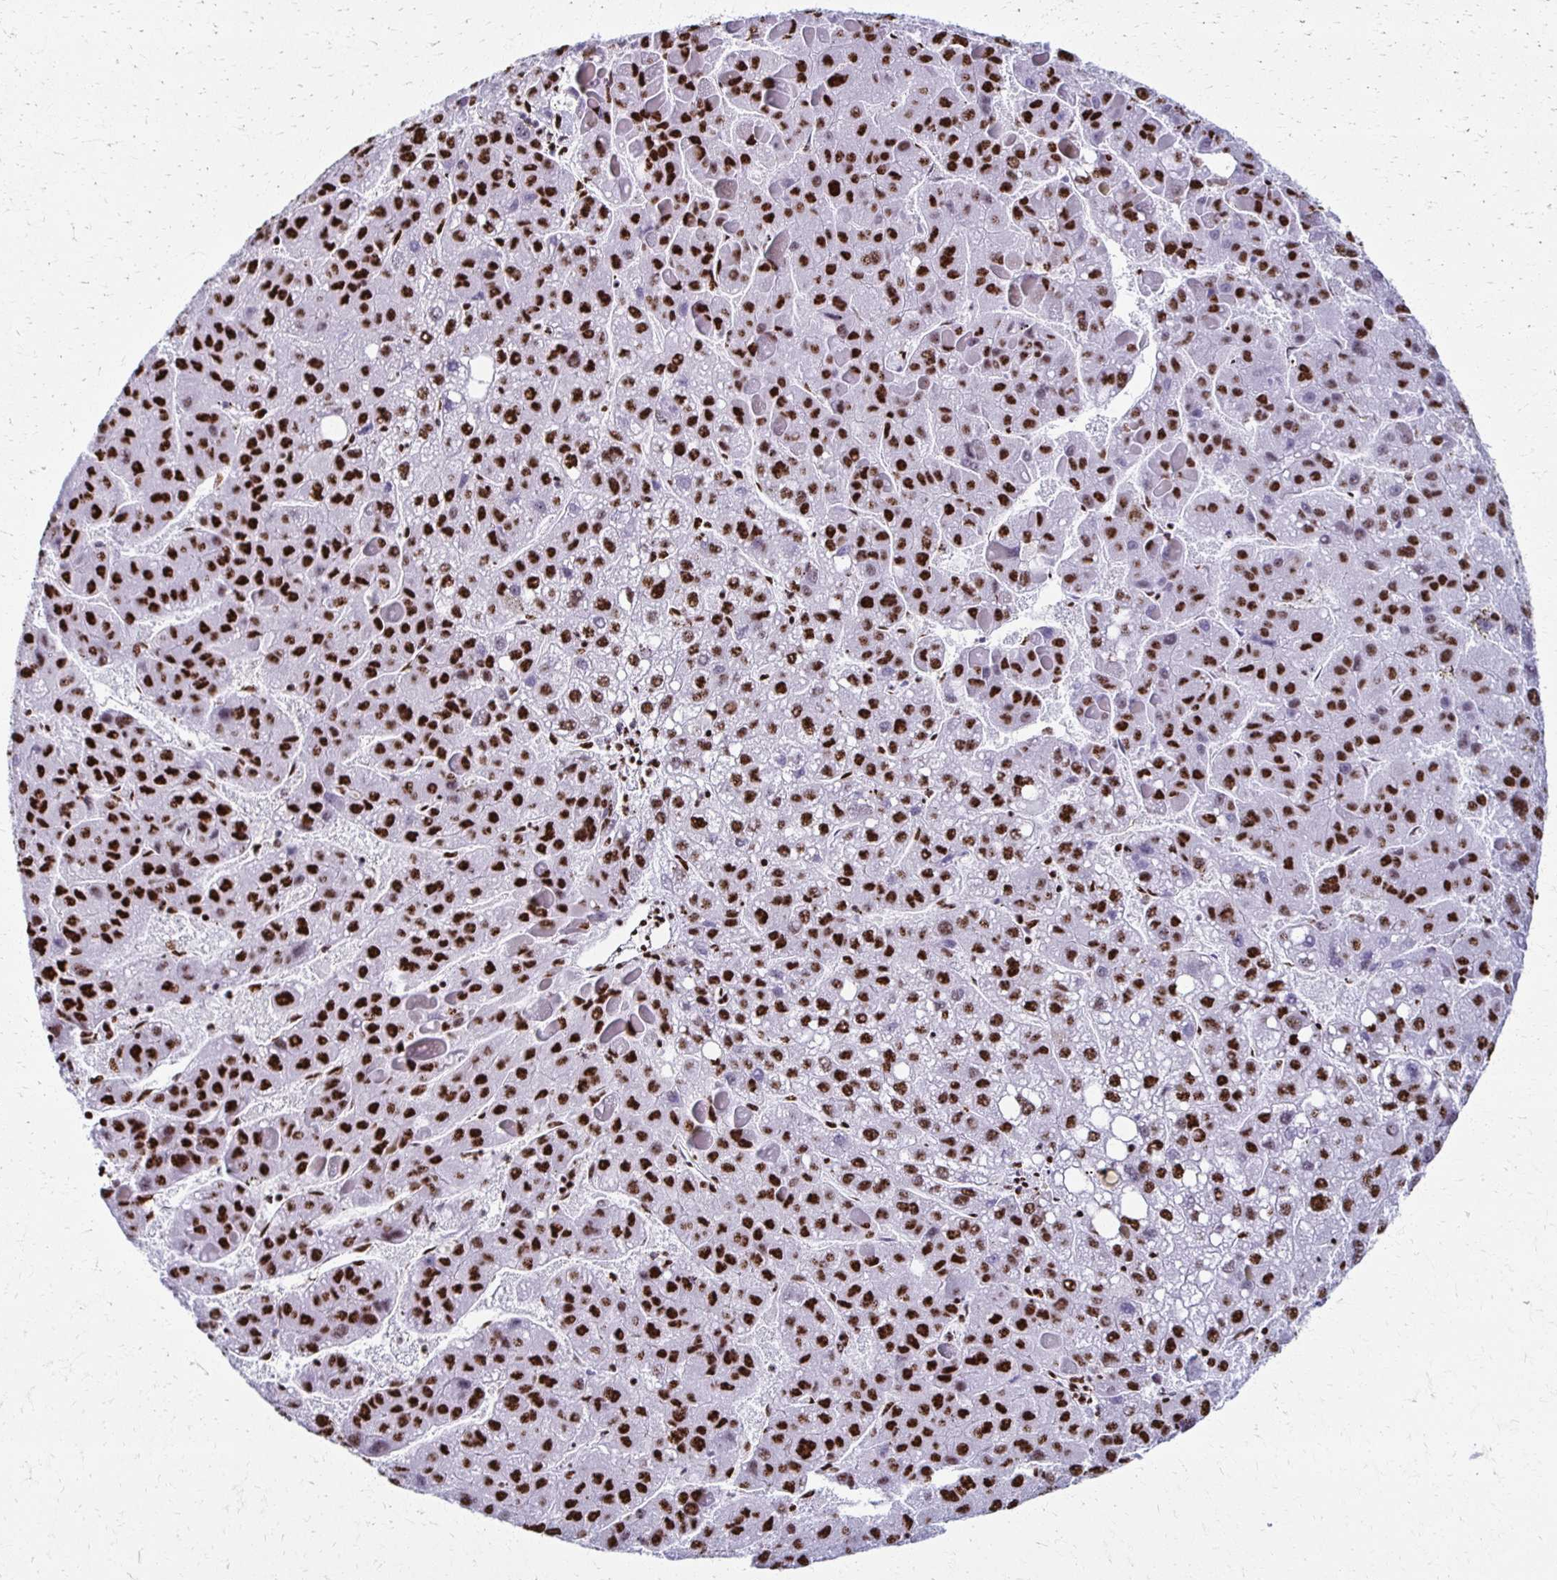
{"staining": {"intensity": "strong", "quantity": ">75%", "location": "nuclear"}, "tissue": "liver cancer", "cell_type": "Tumor cells", "image_type": "cancer", "snomed": [{"axis": "morphology", "description": "Carcinoma, Hepatocellular, NOS"}, {"axis": "topography", "description": "Liver"}], "caption": "This is a histology image of immunohistochemistry staining of liver cancer (hepatocellular carcinoma), which shows strong positivity in the nuclear of tumor cells.", "gene": "NONO", "patient": {"sex": "female", "age": 82}}